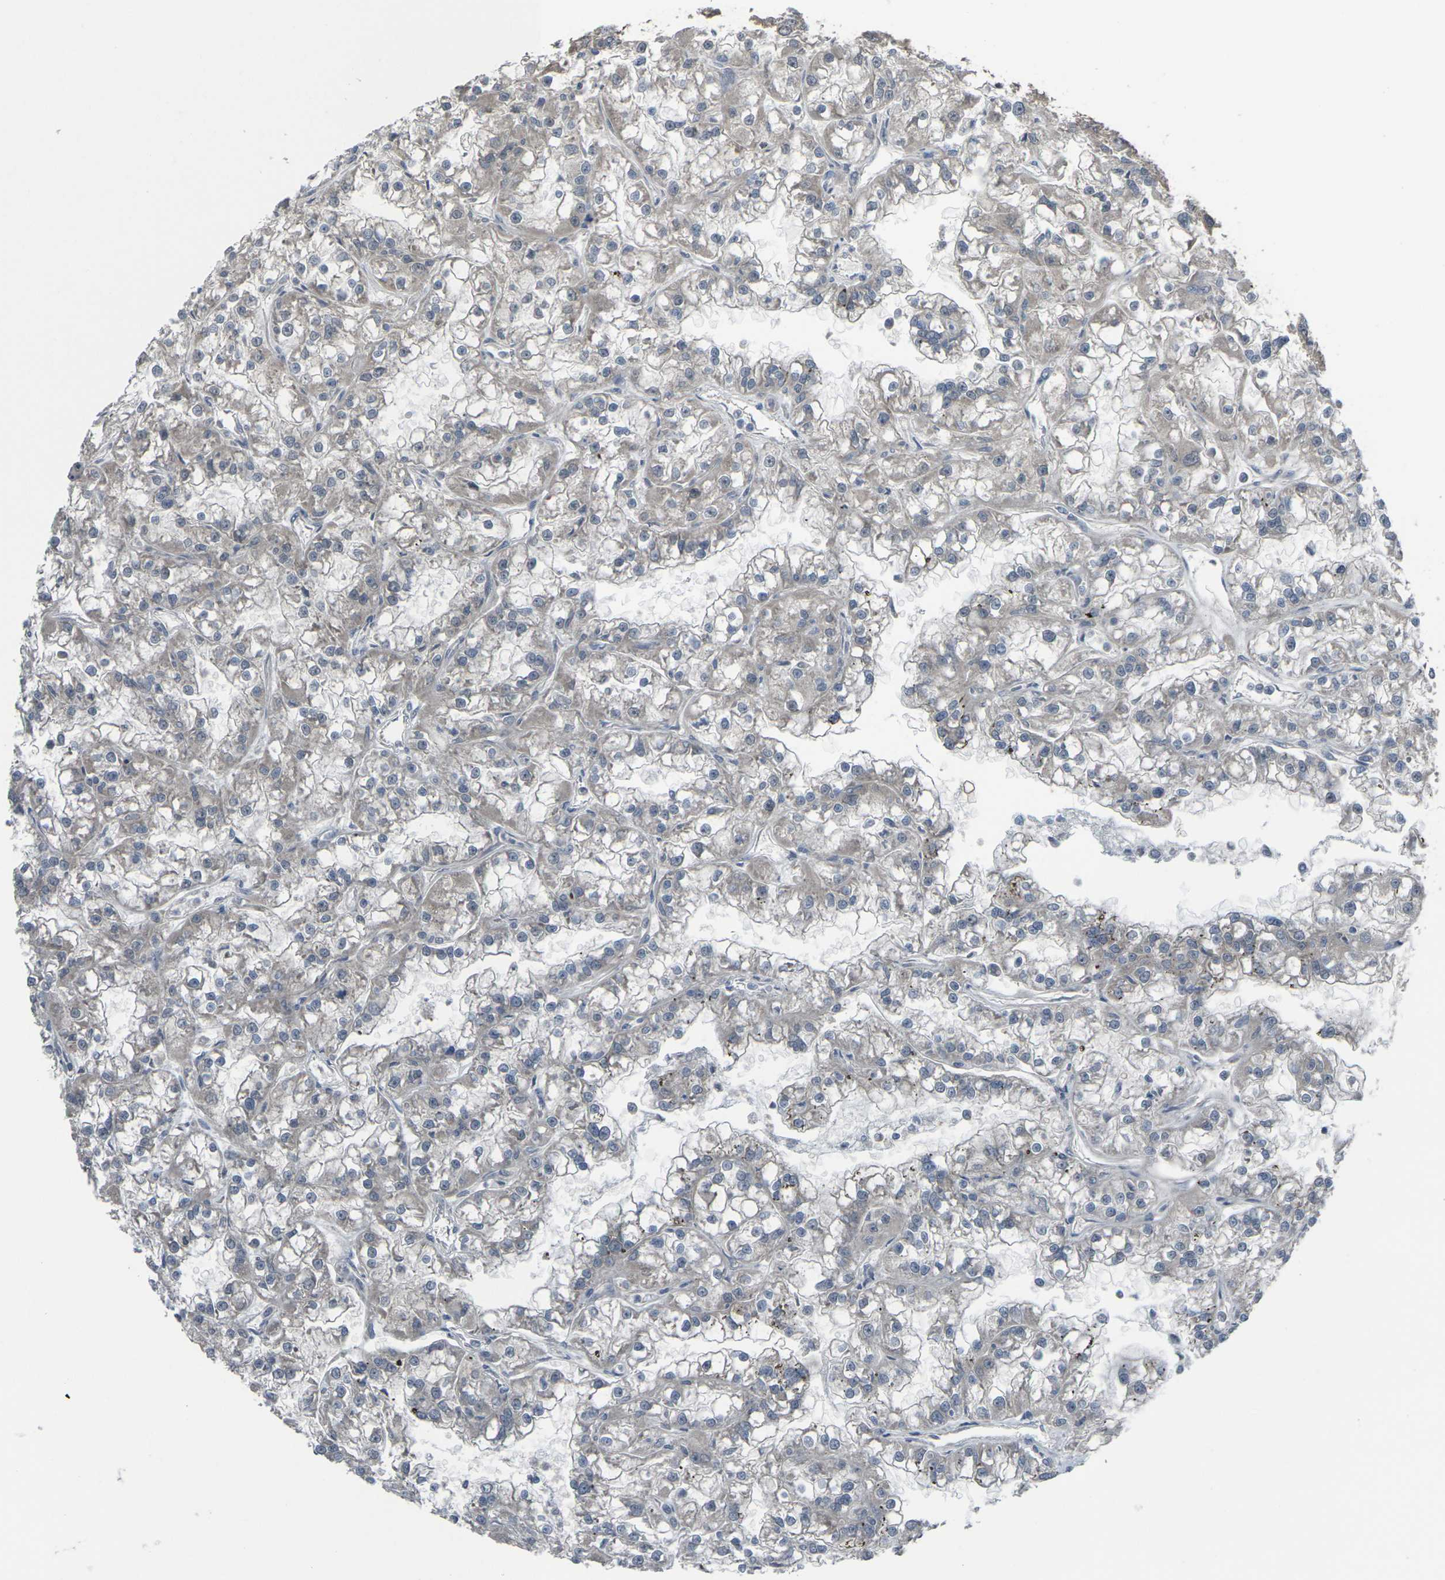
{"staining": {"intensity": "weak", "quantity": ">75%", "location": "cytoplasmic/membranous"}, "tissue": "renal cancer", "cell_type": "Tumor cells", "image_type": "cancer", "snomed": [{"axis": "morphology", "description": "Adenocarcinoma, NOS"}, {"axis": "topography", "description": "Kidney"}], "caption": "A low amount of weak cytoplasmic/membranous positivity is present in approximately >75% of tumor cells in adenocarcinoma (renal) tissue.", "gene": "CCR10", "patient": {"sex": "female", "age": 52}}